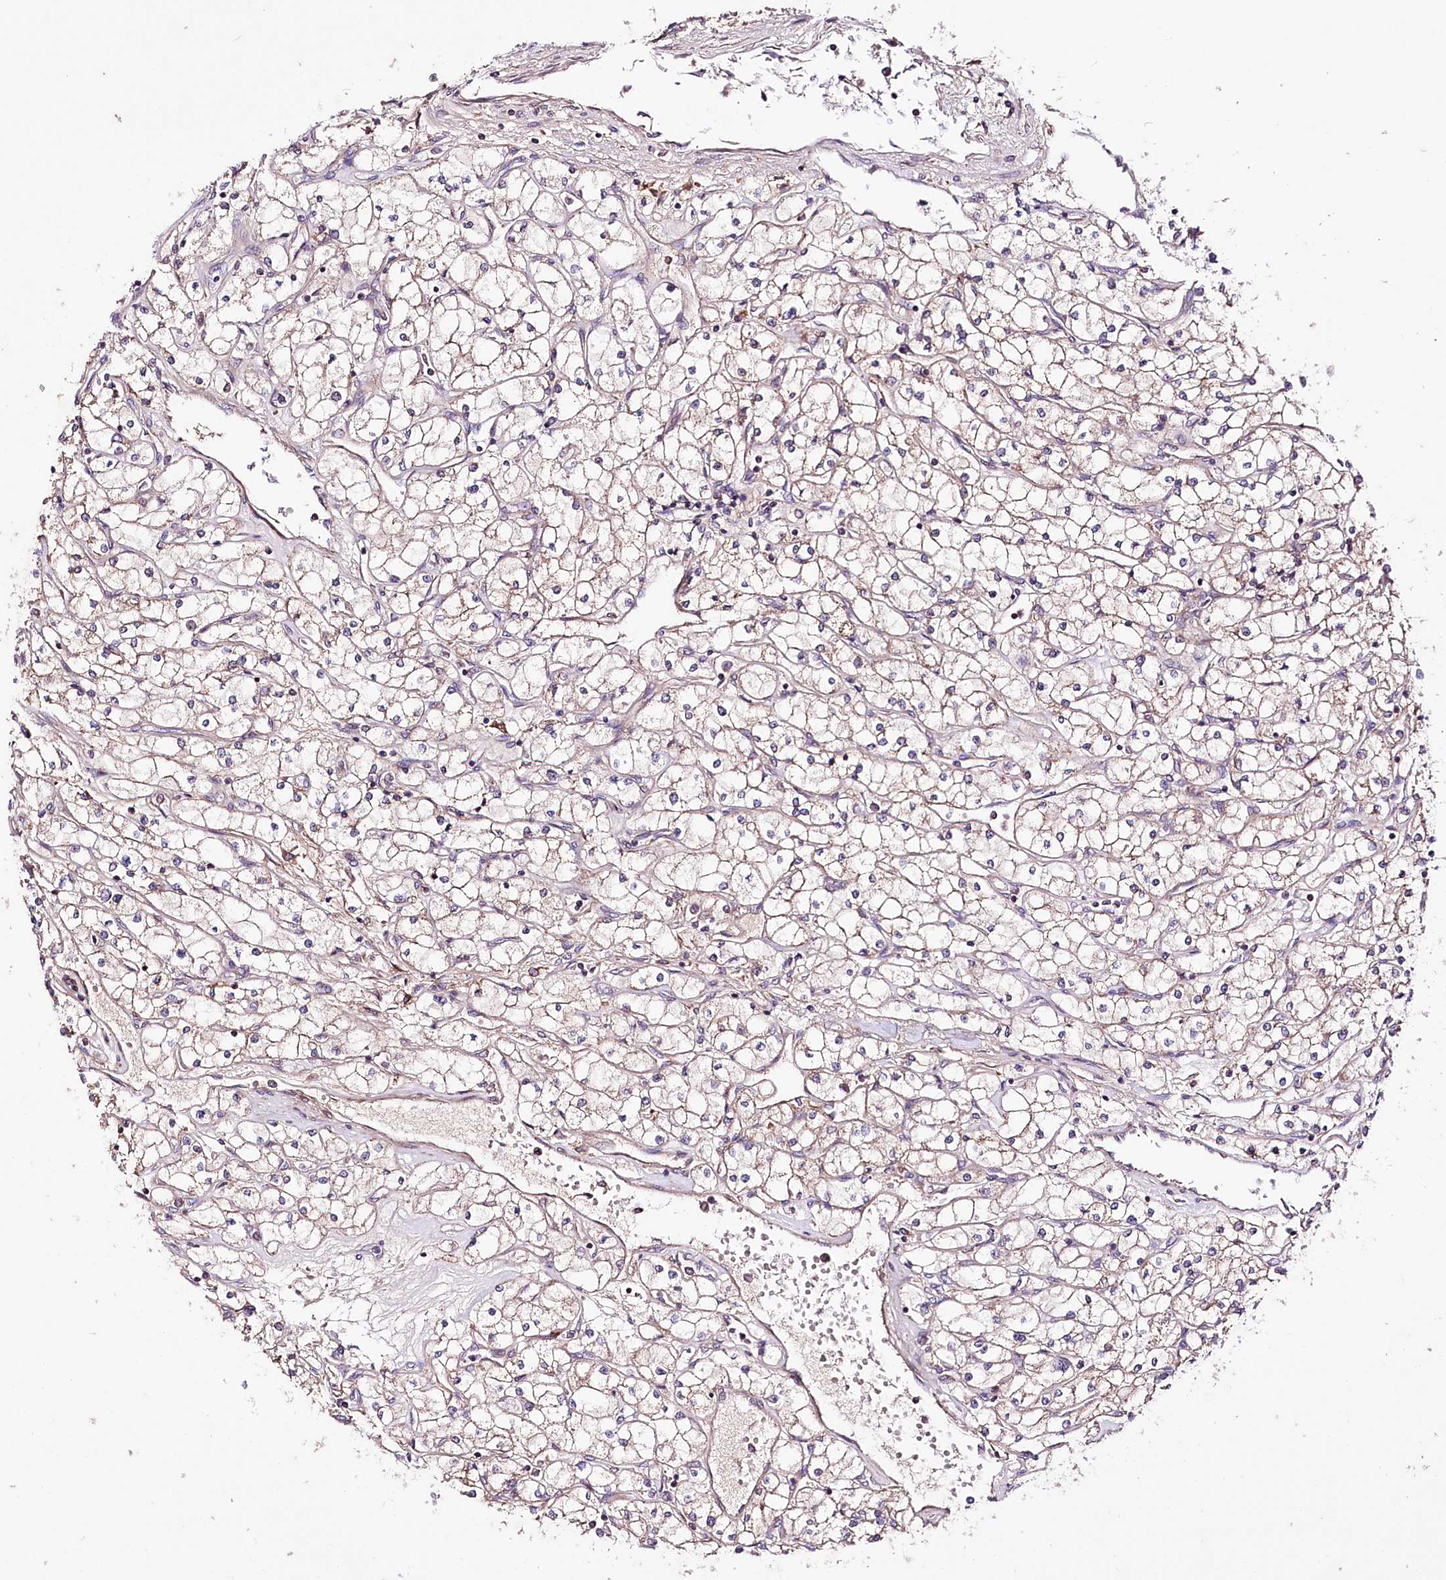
{"staining": {"intensity": "weak", "quantity": "25%-75%", "location": "cytoplasmic/membranous"}, "tissue": "renal cancer", "cell_type": "Tumor cells", "image_type": "cancer", "snomed": [{"axis": "morphology", "description": "Adenocarcinoma, NOS"}, {"axis": "topography", "description": "Kidney"}], "caption": "DAB (3,3'-diaminobenzidine) immunohistochemical staining of human adenocarcinoma (renal) shows weak cytoplasmic/membranous protein expression in about 25%-75% of tumor cells.", "gene": "WWC1", "patient": {"sex": "male", "age": 80}}